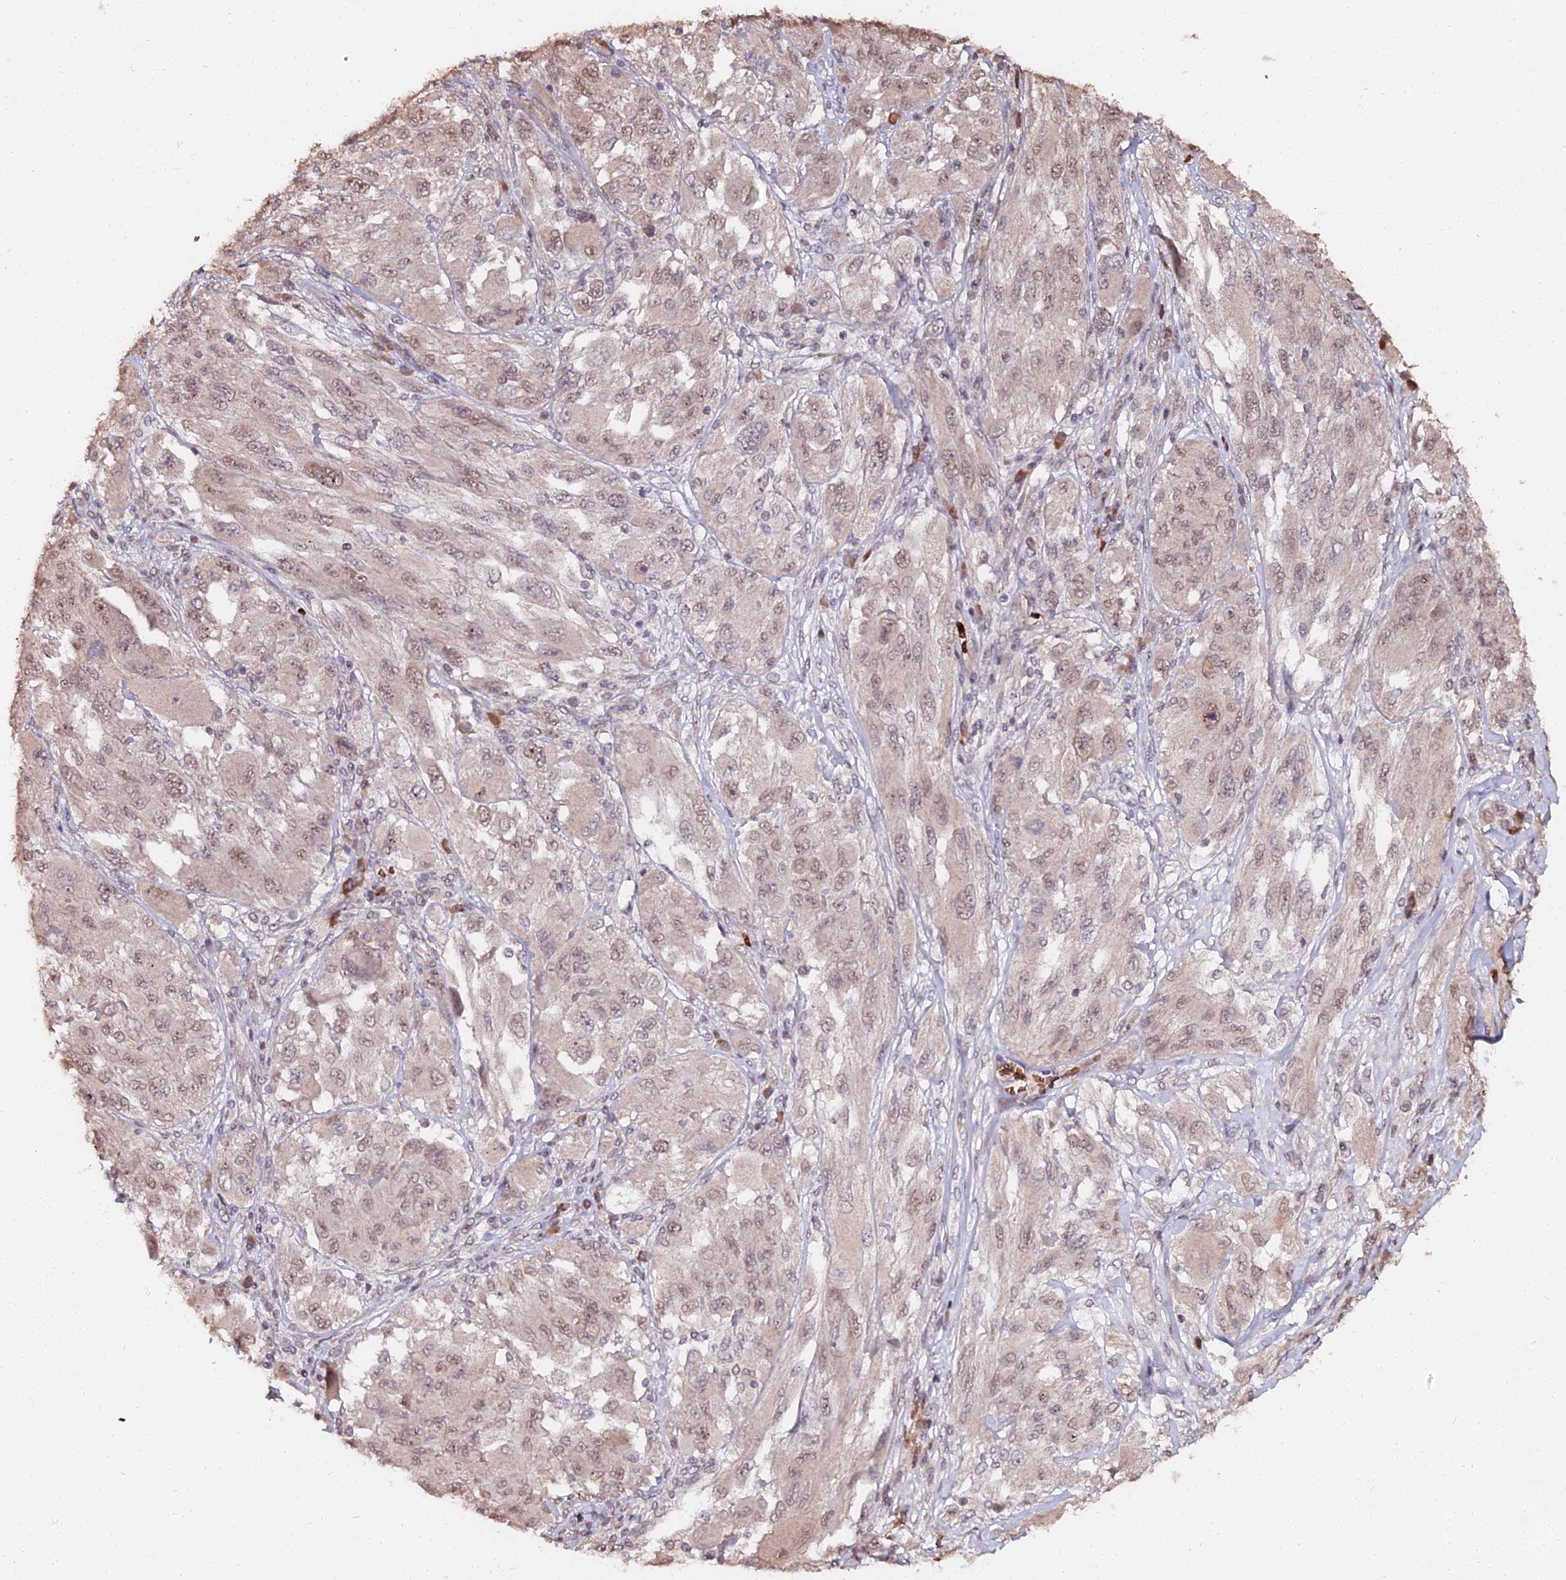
{"staining": {"intensity": "weak", "quantity": ">75%", "location": "nuclear"}, "tissue": "melanoma", "cell_type": "Tumor cells", "image_type": "cancer", "snomed": [{"axis": "morphology", "description": "Malignant melanoma, NOS"}, {"axis": "topography", "description": "Skin"}], "caption": "Malignant melanoma tissue shows weak nuclear positivity in approximately >75% of tumor cells (DAB (3,3'-diaminobenzidine) IHC with brightfield microscopy, high magnification).", "gene": "ZDBF2", "patient": {"sex": "female", "age": 91}}